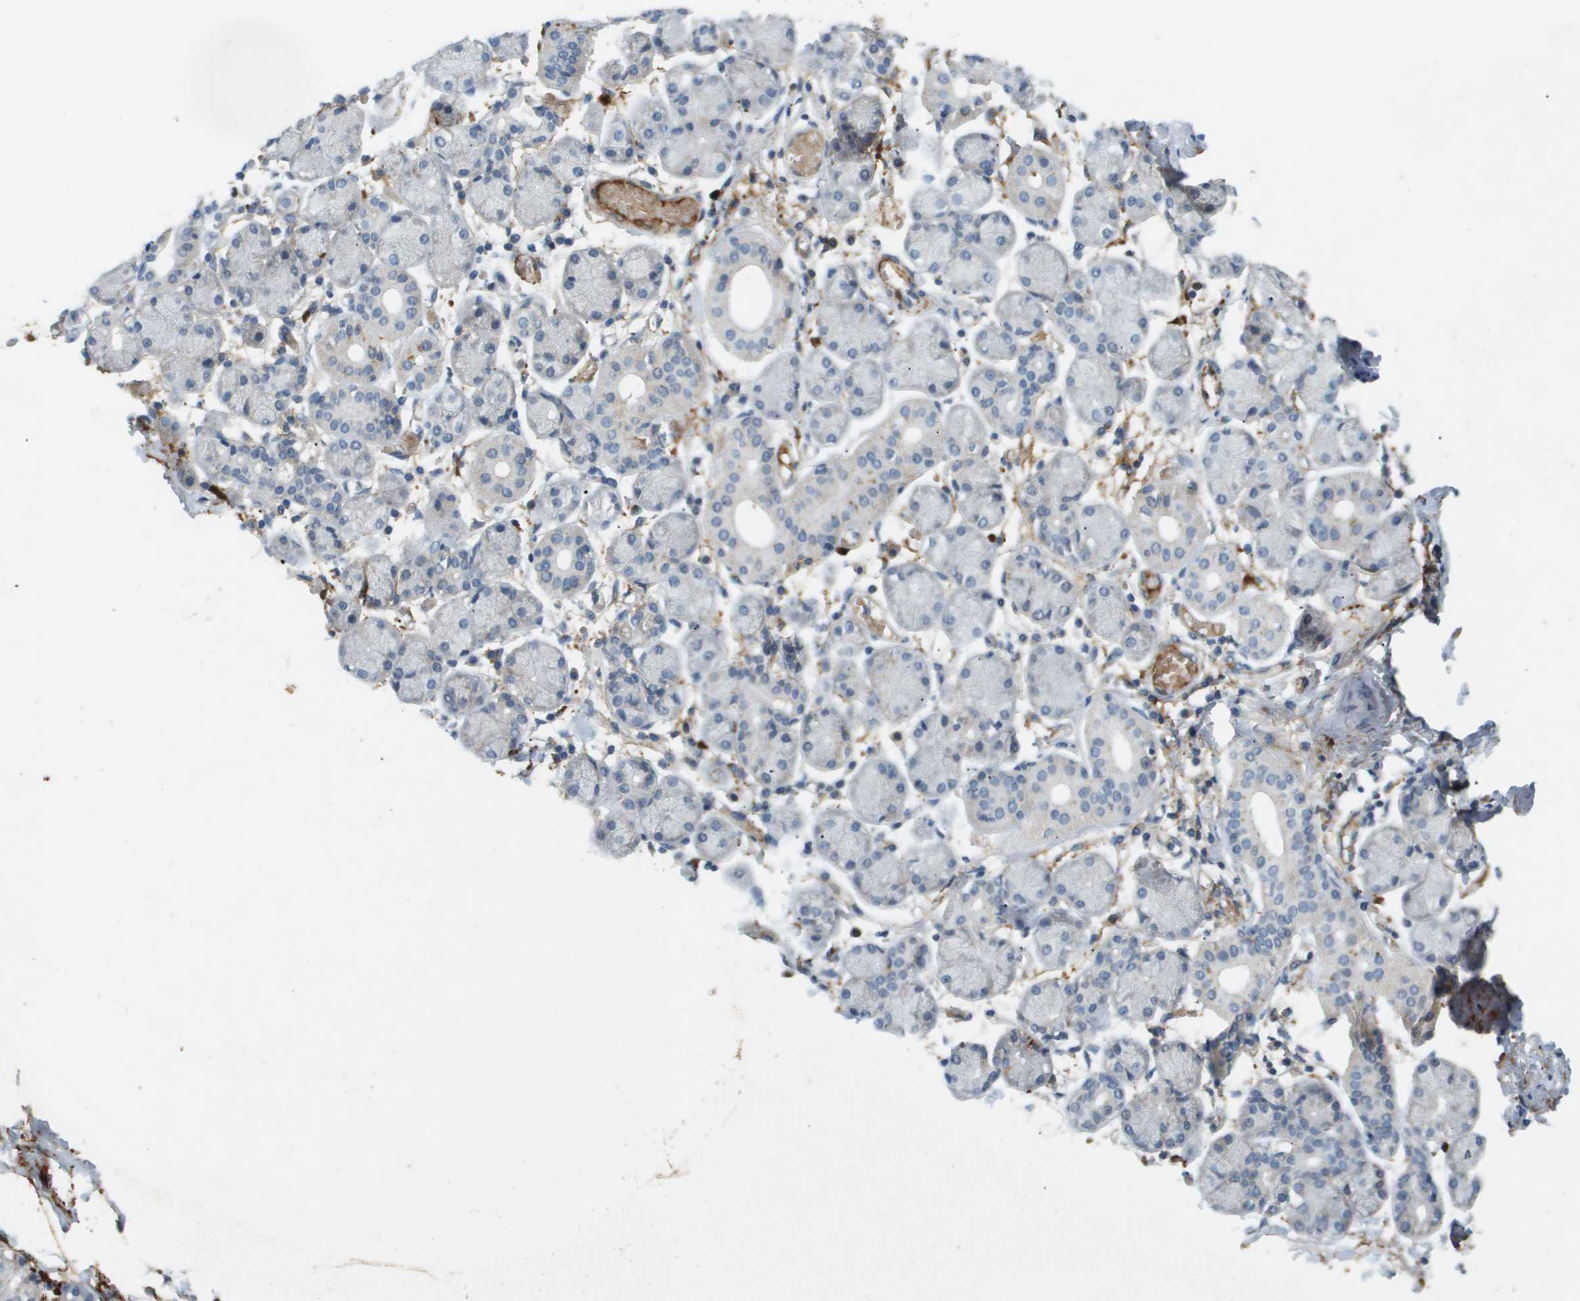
{"staining": {"intensity": "weak", "quantity": "<25%", "location": "cytoplasmic/membranous"}, "tissue": "salivary gland", "cell_type": "Glandular cells", "image_type": "normal", "snomed": [{"axis": "morphology", "description": "Normal tissue, NOS"}, {"axis": "topography", "description": "Salivary gland"}], "caption": "This is a micrograph of IHC staining of benign salivary gland, which shows no staining in glandular cells. (Immunohistochemistry (ihc), brightfield microscopy, high magnification).", "gene": "VTN", "patient": {"sex": "female", "age": 24}}